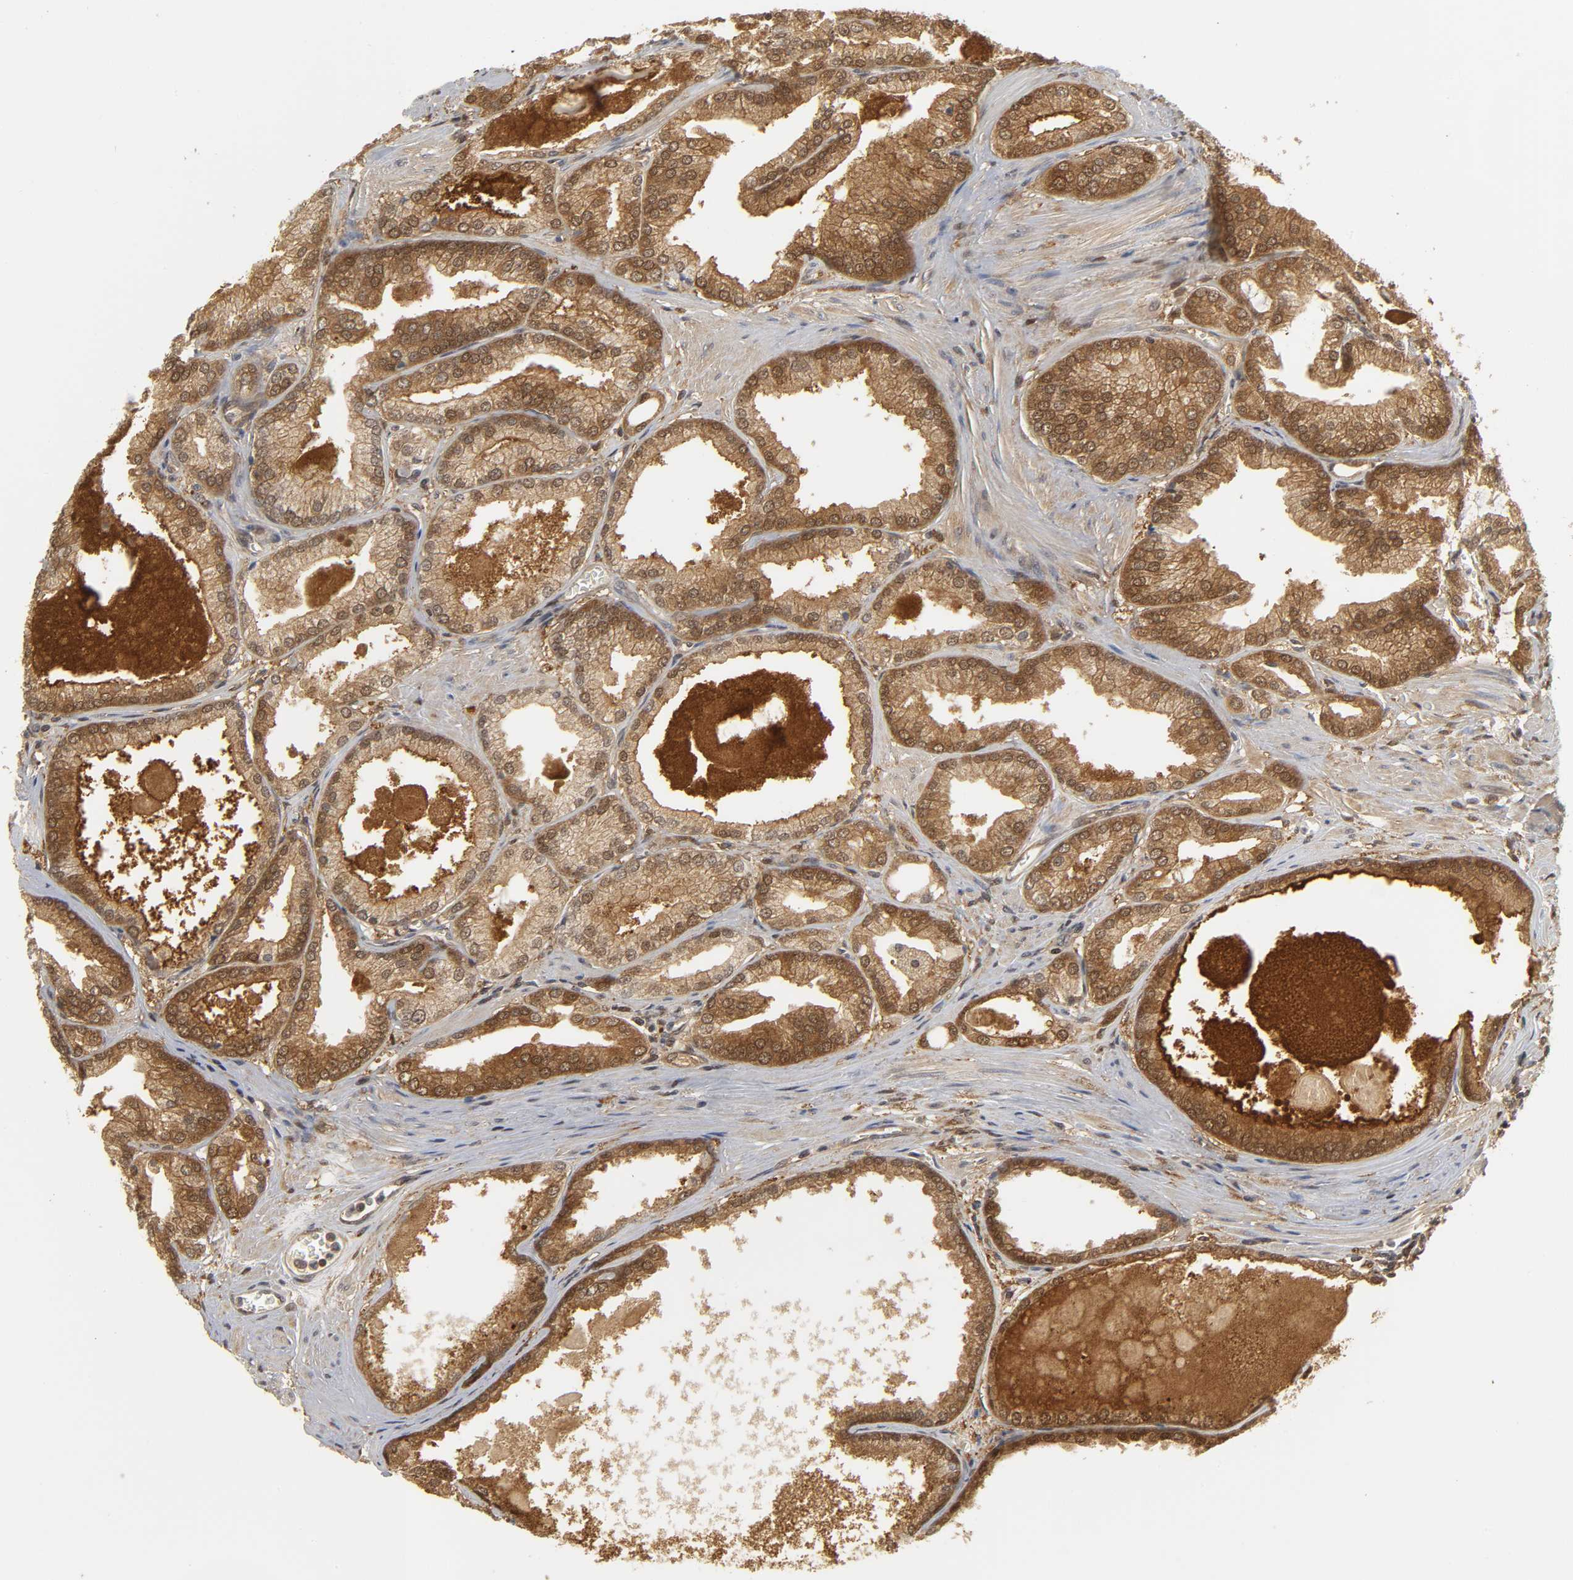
{"staining": {"intensity": "moderate", "quantity": ">75%", "location": "cytoplasmic/membranous,nuclear"}, "tissue": "prostate cancer", "cell_type": "Tumor cells", "image_type": "cancer", "snomed": [{"axis": "morphology", "description": "Adenocarcinoma, High grade"}, {"axis": "topography", "description": "Prostate"}], "caption": "This histopathology image demonstrates prostate adenocarcinoma (high-grade) stained with immunohistochemistry to label a protein in brown. The cytoplasmic/membranous and nuclear of tumor cells show moderate positivity for the protein. Nuclei are counter-stained blue.", "gene": "PARK7", "patient": {"sex": "male", "age": 61}}